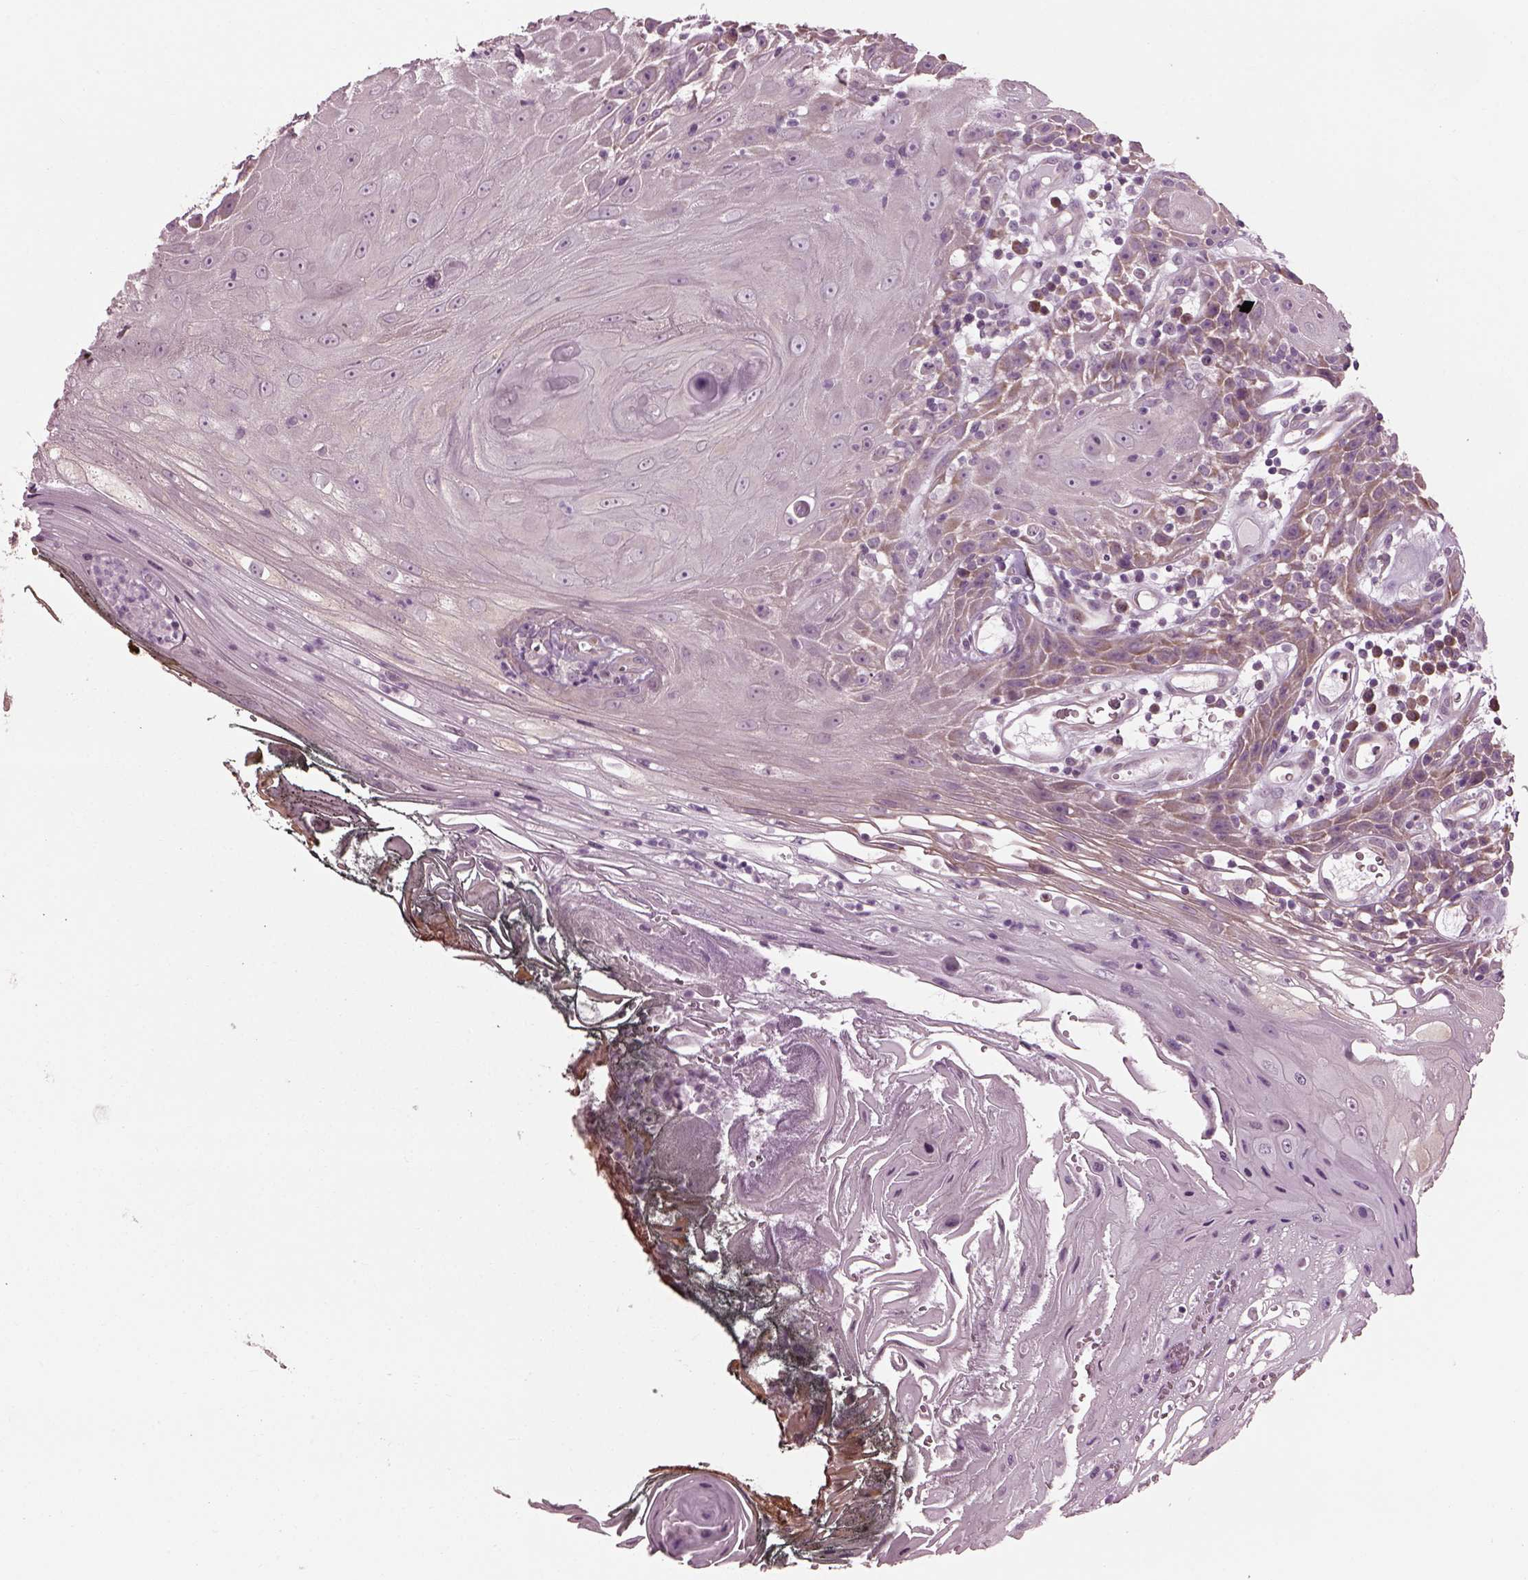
{"staining": {"intensity": "moderate", "quantity": "25%-75%", "location": "cytoplasmic/membranous"}, "tissue": "head and neck cancer", "cell_type": "Tumor cells", "image_type": "cancer", "snomed": [{"axis": "morphology", "description": "Squamous cell carcinoma, NOS"}, {"axis": "topography", "description": "Head-Neck"}], "caption": "This photomicrograph reveals immunohistochemistry (IHC) staining of head and neck cancer, with medium moderate cytoplasmic/membranous positivity in approximately 25%-75% of tumor cells.", "gene": "CABP5", "patient": {"sex": "male", "age": 52}}